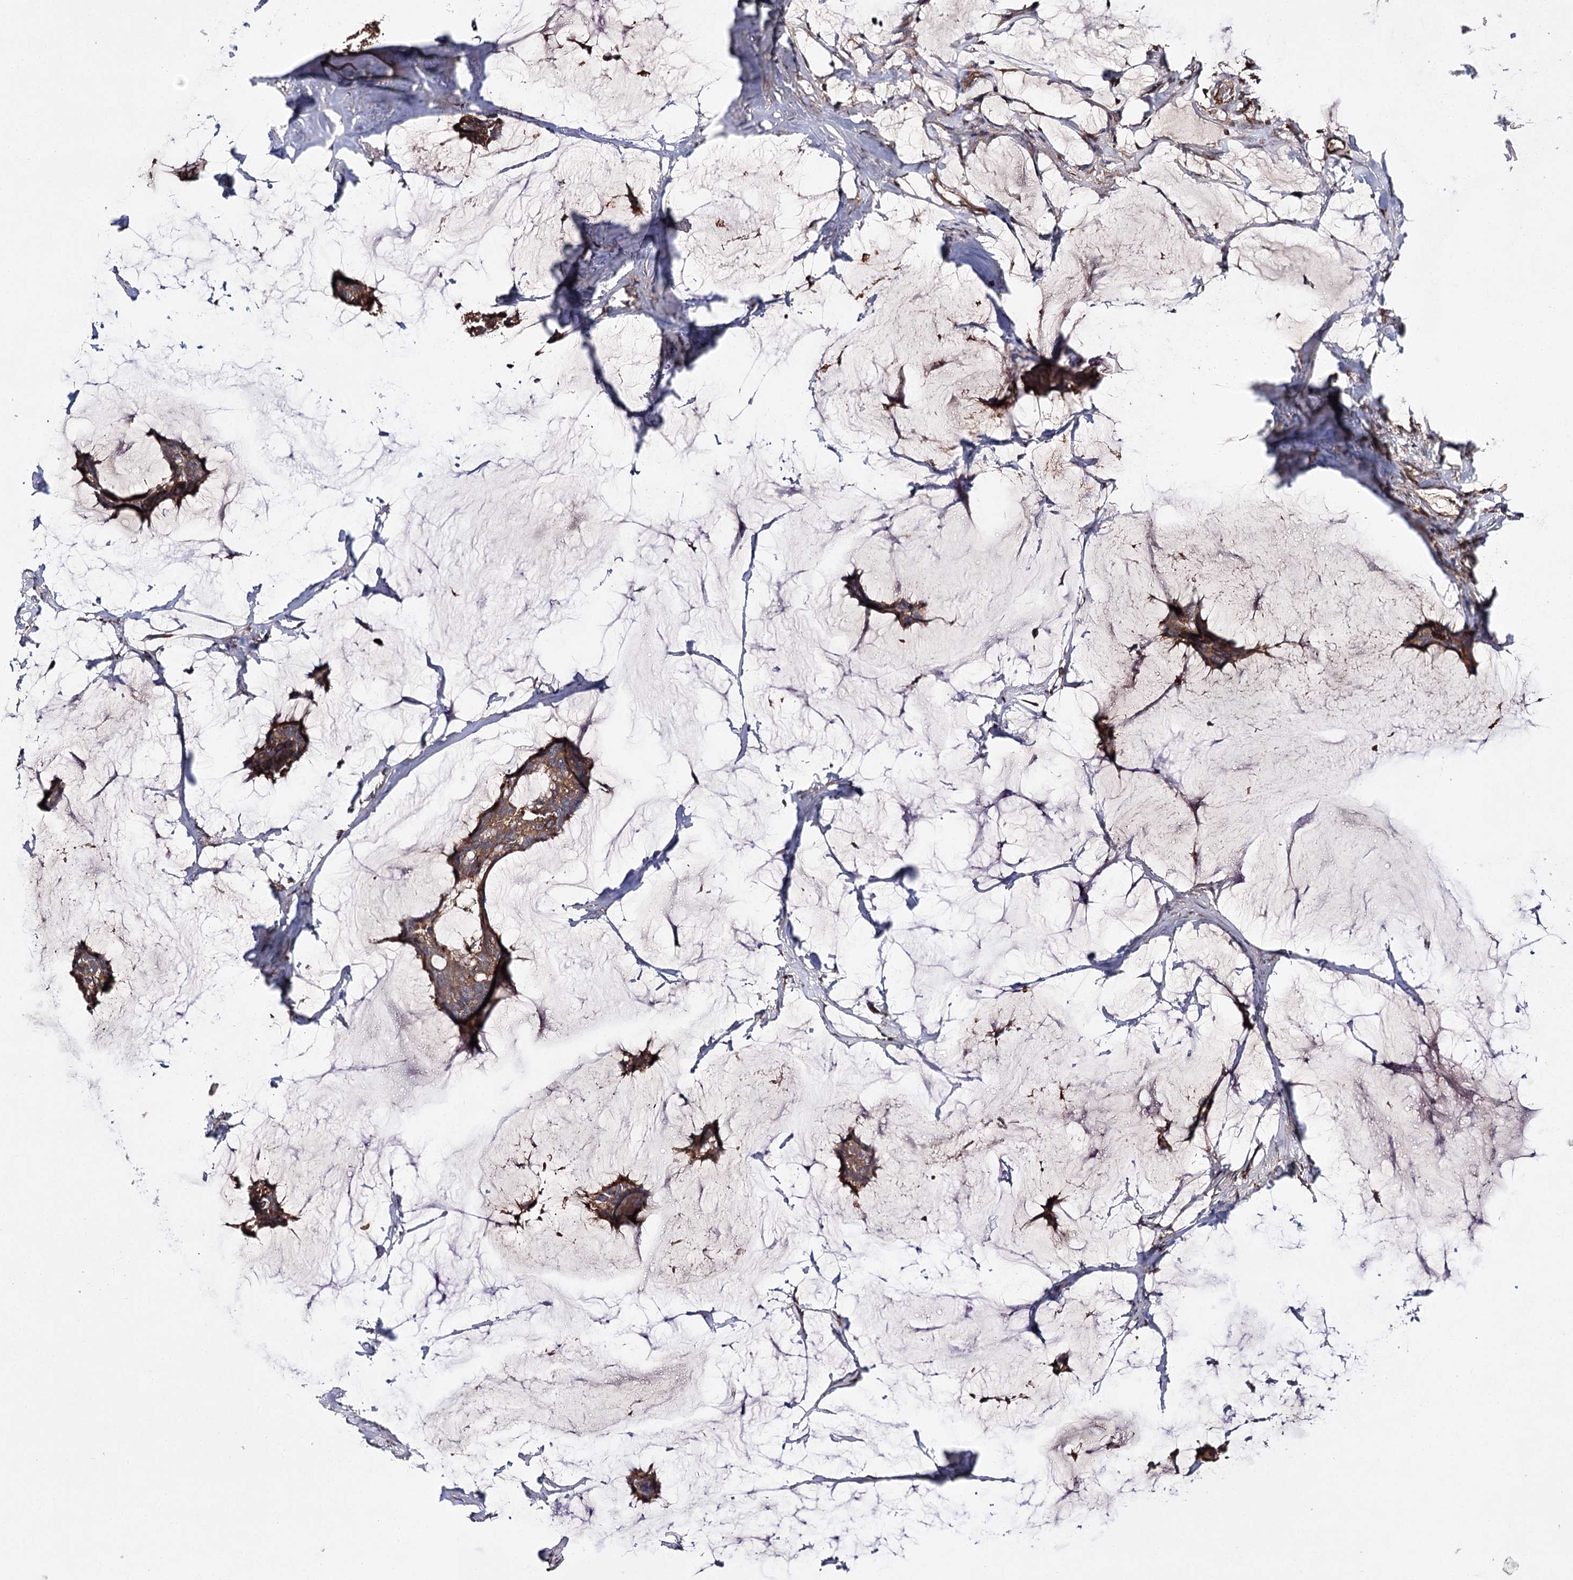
{"staining": {"intensity": "moderate", "quantity": ">75%", "location": "cytoplasmic/membranous"}, "tissue": "breast cancer", "cell_type": "Tumor cells", "image_type": "cancer", "snomed": [{"axis": "morphology", "description": "Duct carcinoma"}, {"axis": "topography", "description": "Breast"}], "caption": "Protein analysis of breast invasive ductal carcinoma tissue displays moderate cytoplasmic/membranous expression in about >75% of tumor cells.", "gene": "BCR", "patient": {"sex": "female", "age": 93}}